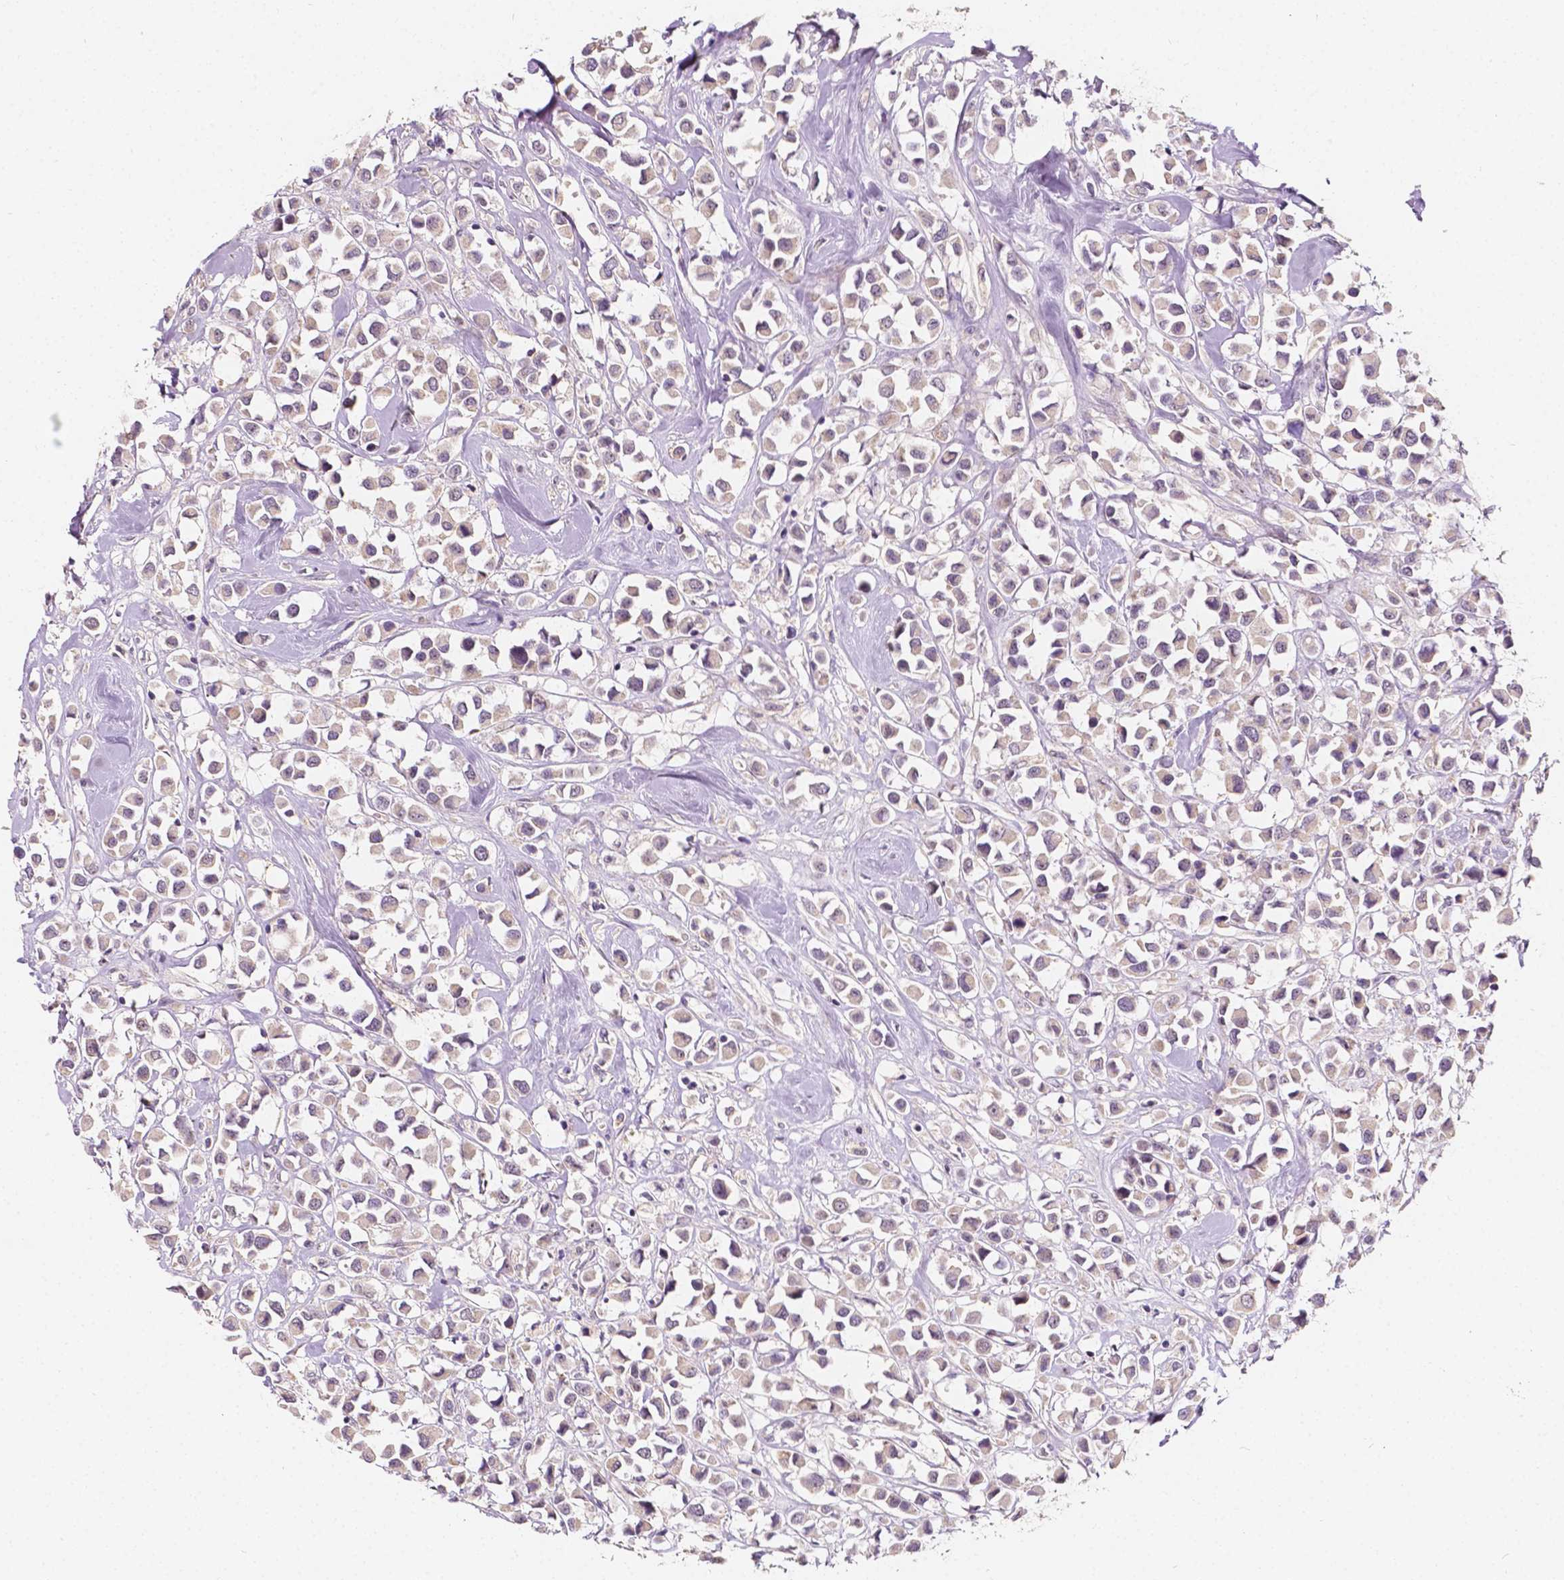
{"staining": {"intensity": "weak", "quantity": "25%-75%", "location": "cytoplasmic/membranous"}, "tissue": "breast cancer", "cell_type": "Tumor cells", "image_type": "cancer", "snomed": [{"axis": "morphology", "description": "Duct carcinoma"}, {"axis": "topography", "description": "Breast"}], "caption": "Weak cytoplasmic/membranous staining for a protein is appreciated in approximately 25%-75% of tumor cells of breast cancer using IHC.", "gene": "SIRT2", "patient": {"sex": "female", "age": 61}}